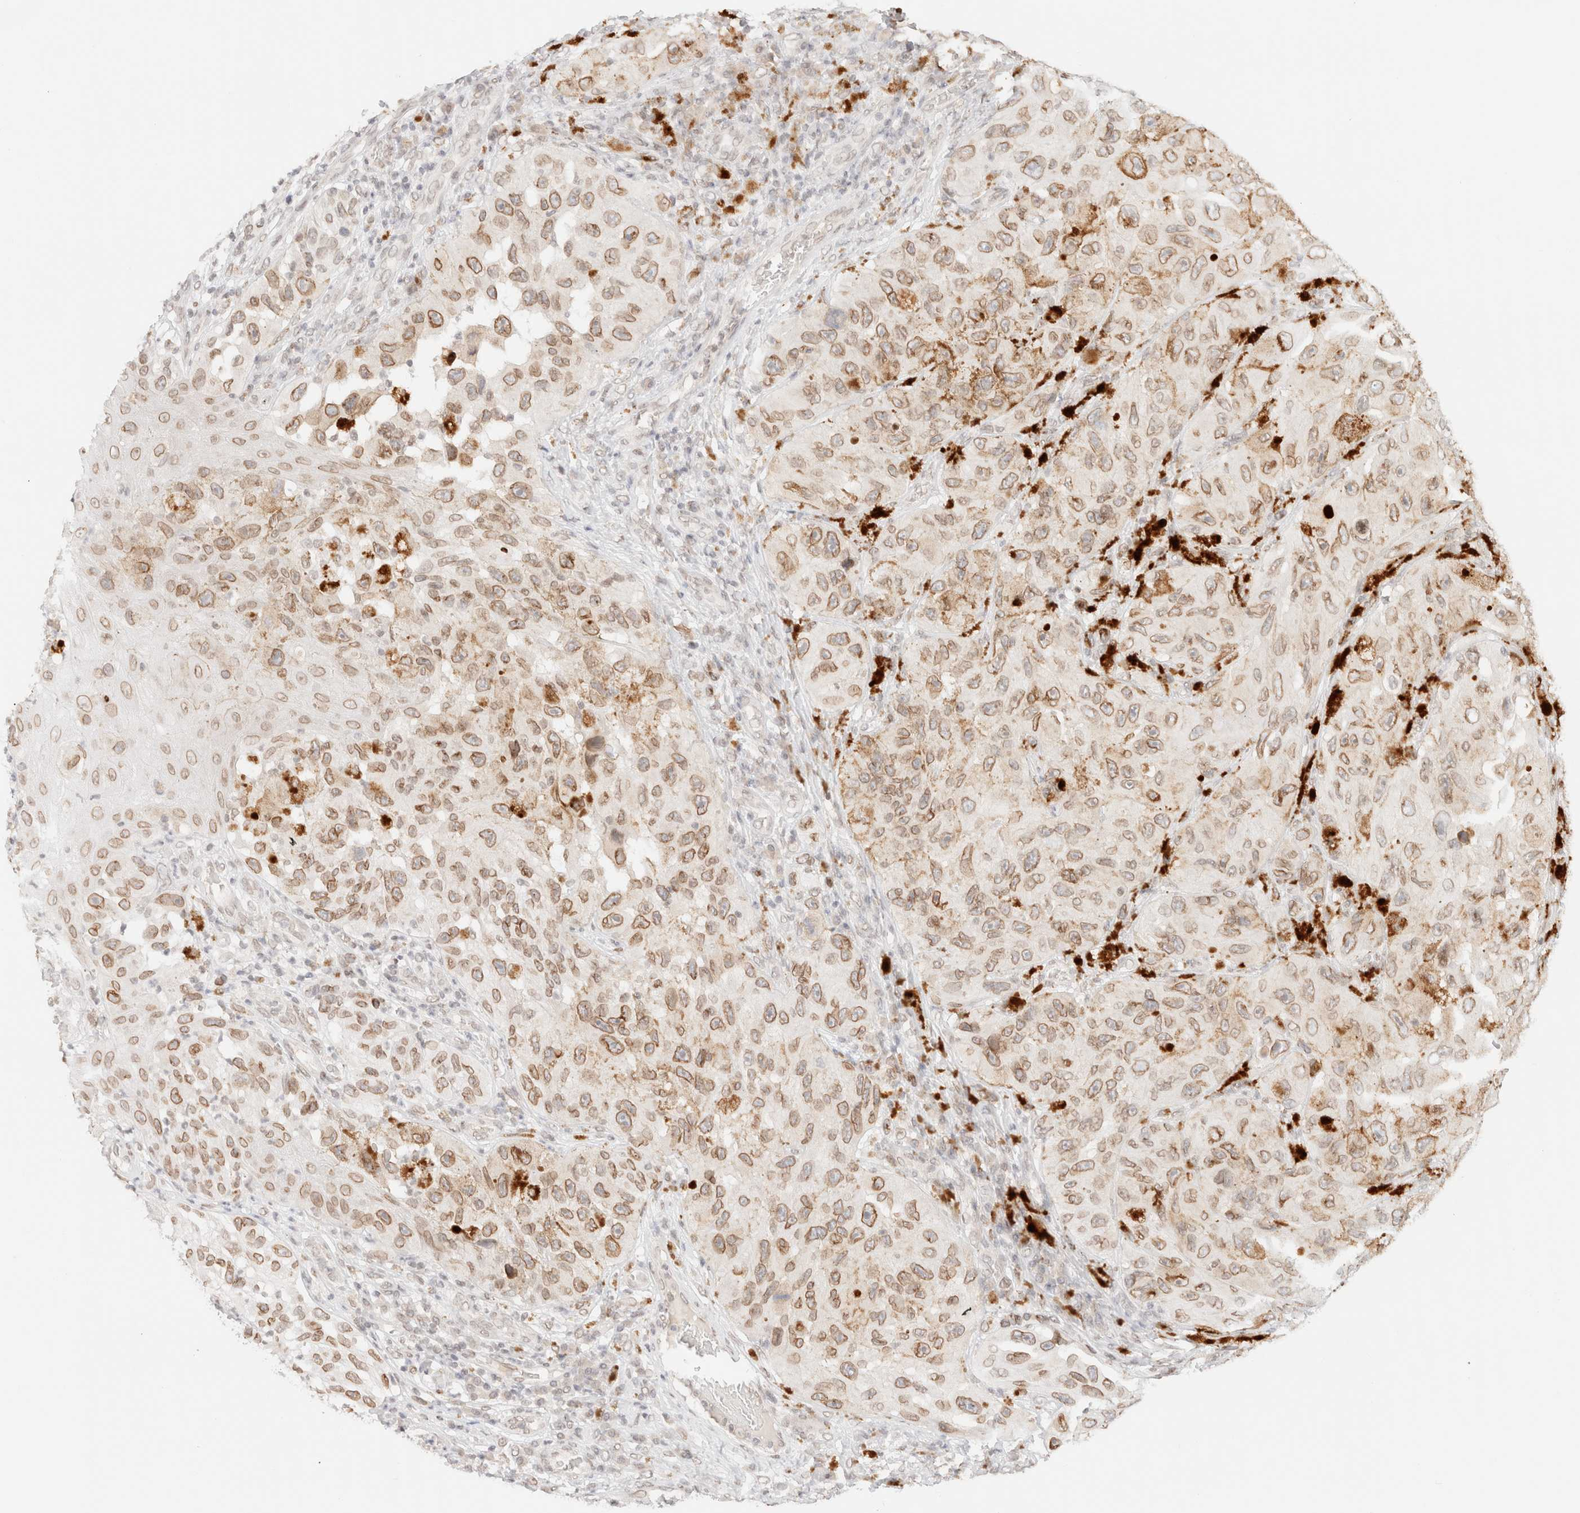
{"staining": {"intensity": "weak", "quantity": ">75%", "location": "cytoplasmic/membranous,nuclear"}, "tissue": "melanoma", "cell_type": "Tumor cells", "image_type": "cancer", "snomed": [{"axis": "morphology", "description": "Malignant melanoma, NOS"}, {"axis": "topography", "description": "Skin"}], "caption": "Protein analysis of melanoma tissue demonstrates weak cytoplasmic/membranous and nuclear staining in about >75% of tumor cells. The staining was performed using DAB (3,3'-diaminobenzidine) to visualize the protein expression in brown, while the nuclei were stained in blue with hematoxylin (Magnification: 20x).", "gene": "ZNF770", "patient": {"sex": "female", "age": 73}}